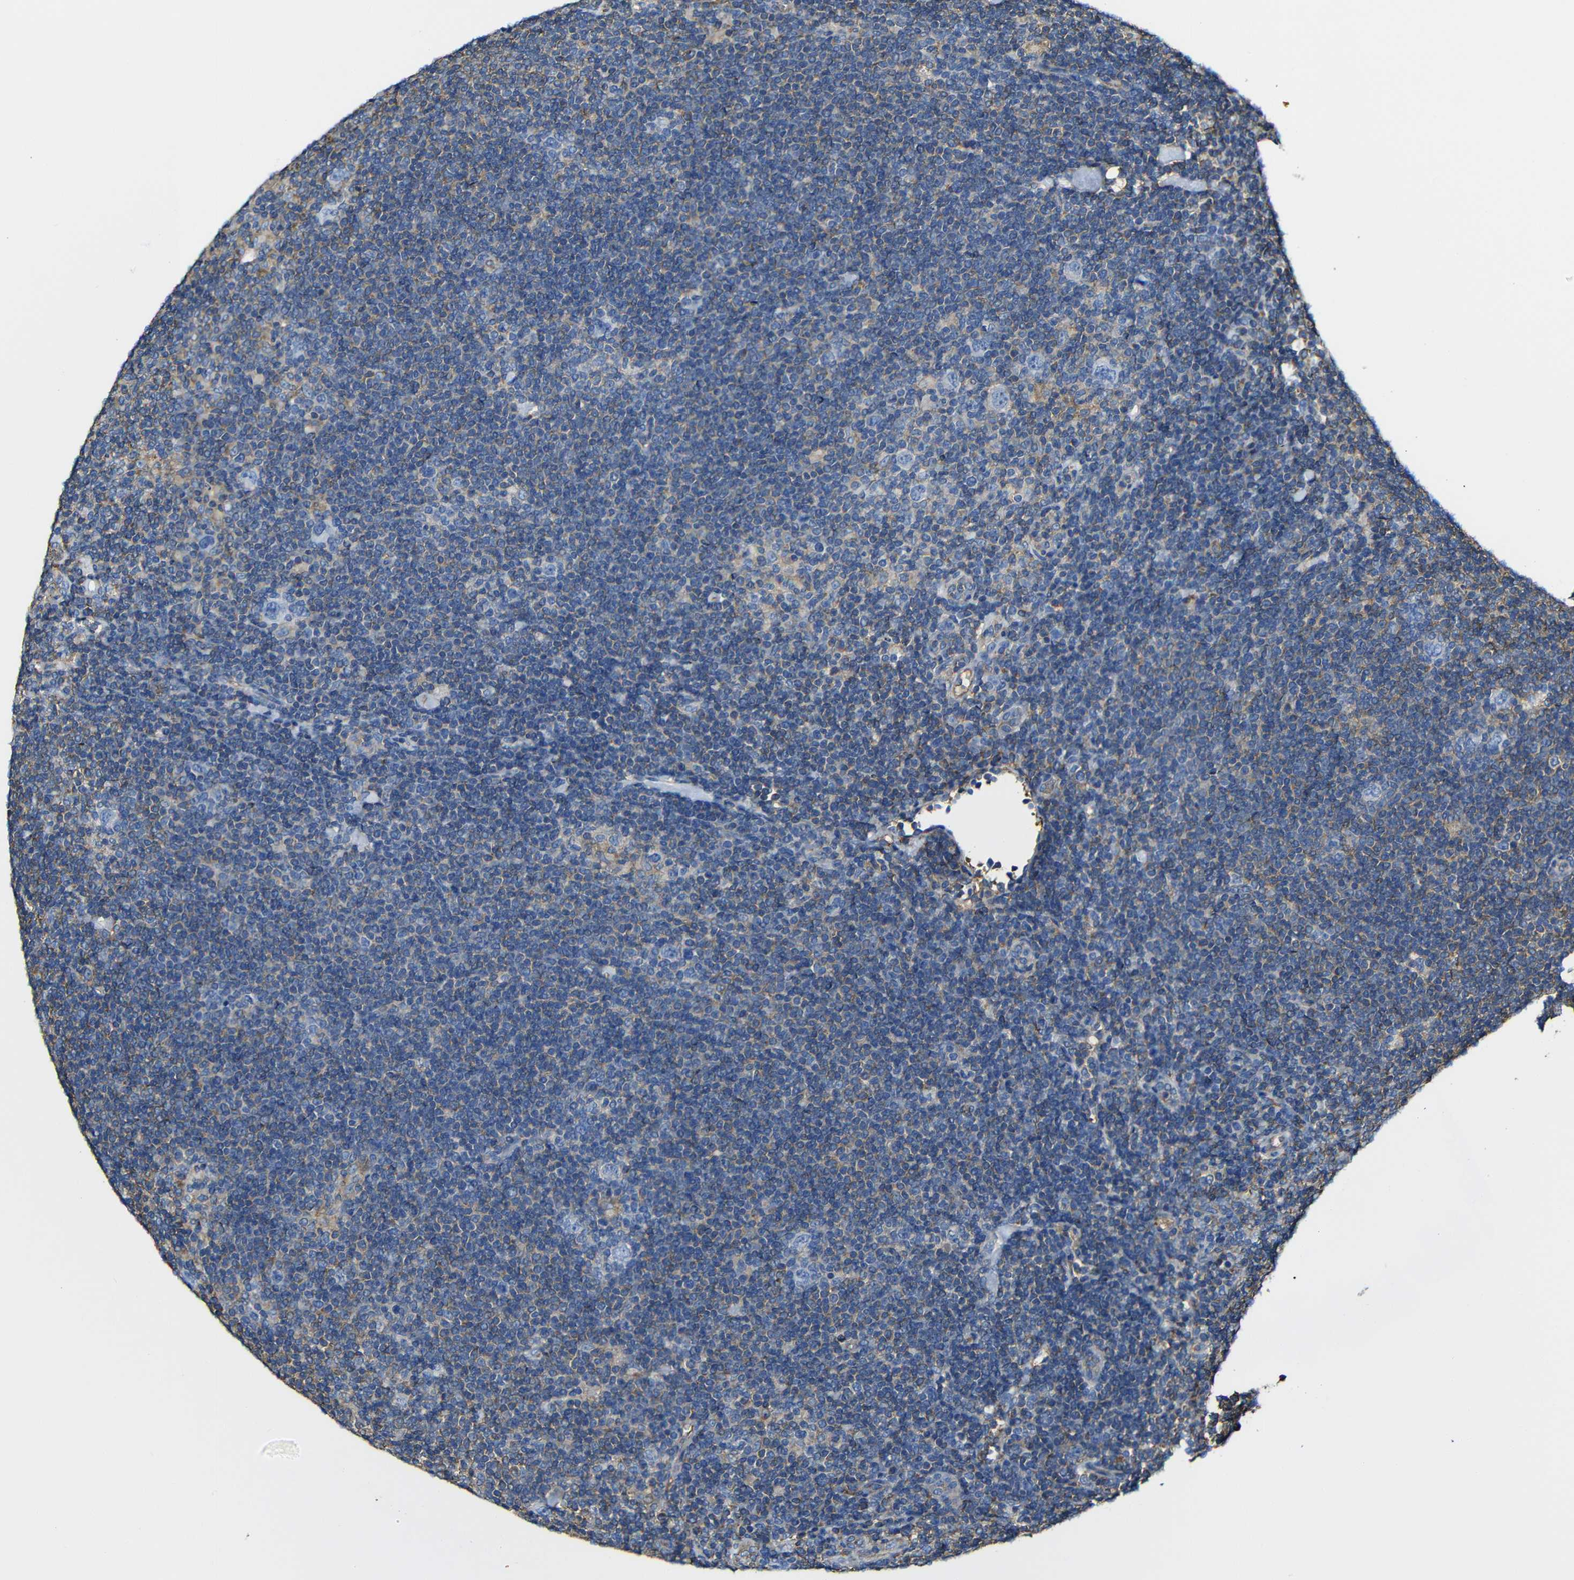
{"staining": {"intensity": "weak", "quantity": "<25%", "location": "cytoplasmic/membranous"}, "tissue": "lymphoma", "cell_type": "Tumor cells", "image_type": "cancer", "snomed": [{"axis": "morphology", "description": "Hodgkin's disease, NOS"}, {"axis": "topography", "description": "Lymph node"}], "caption": "Protein analysis of lymphoma shows no significant expression in tumor cells. (Brightfield microscopy of DAB IHC at high magnification).", "gene": "MSN", "patient": {"sex": "female", "age": 57}}